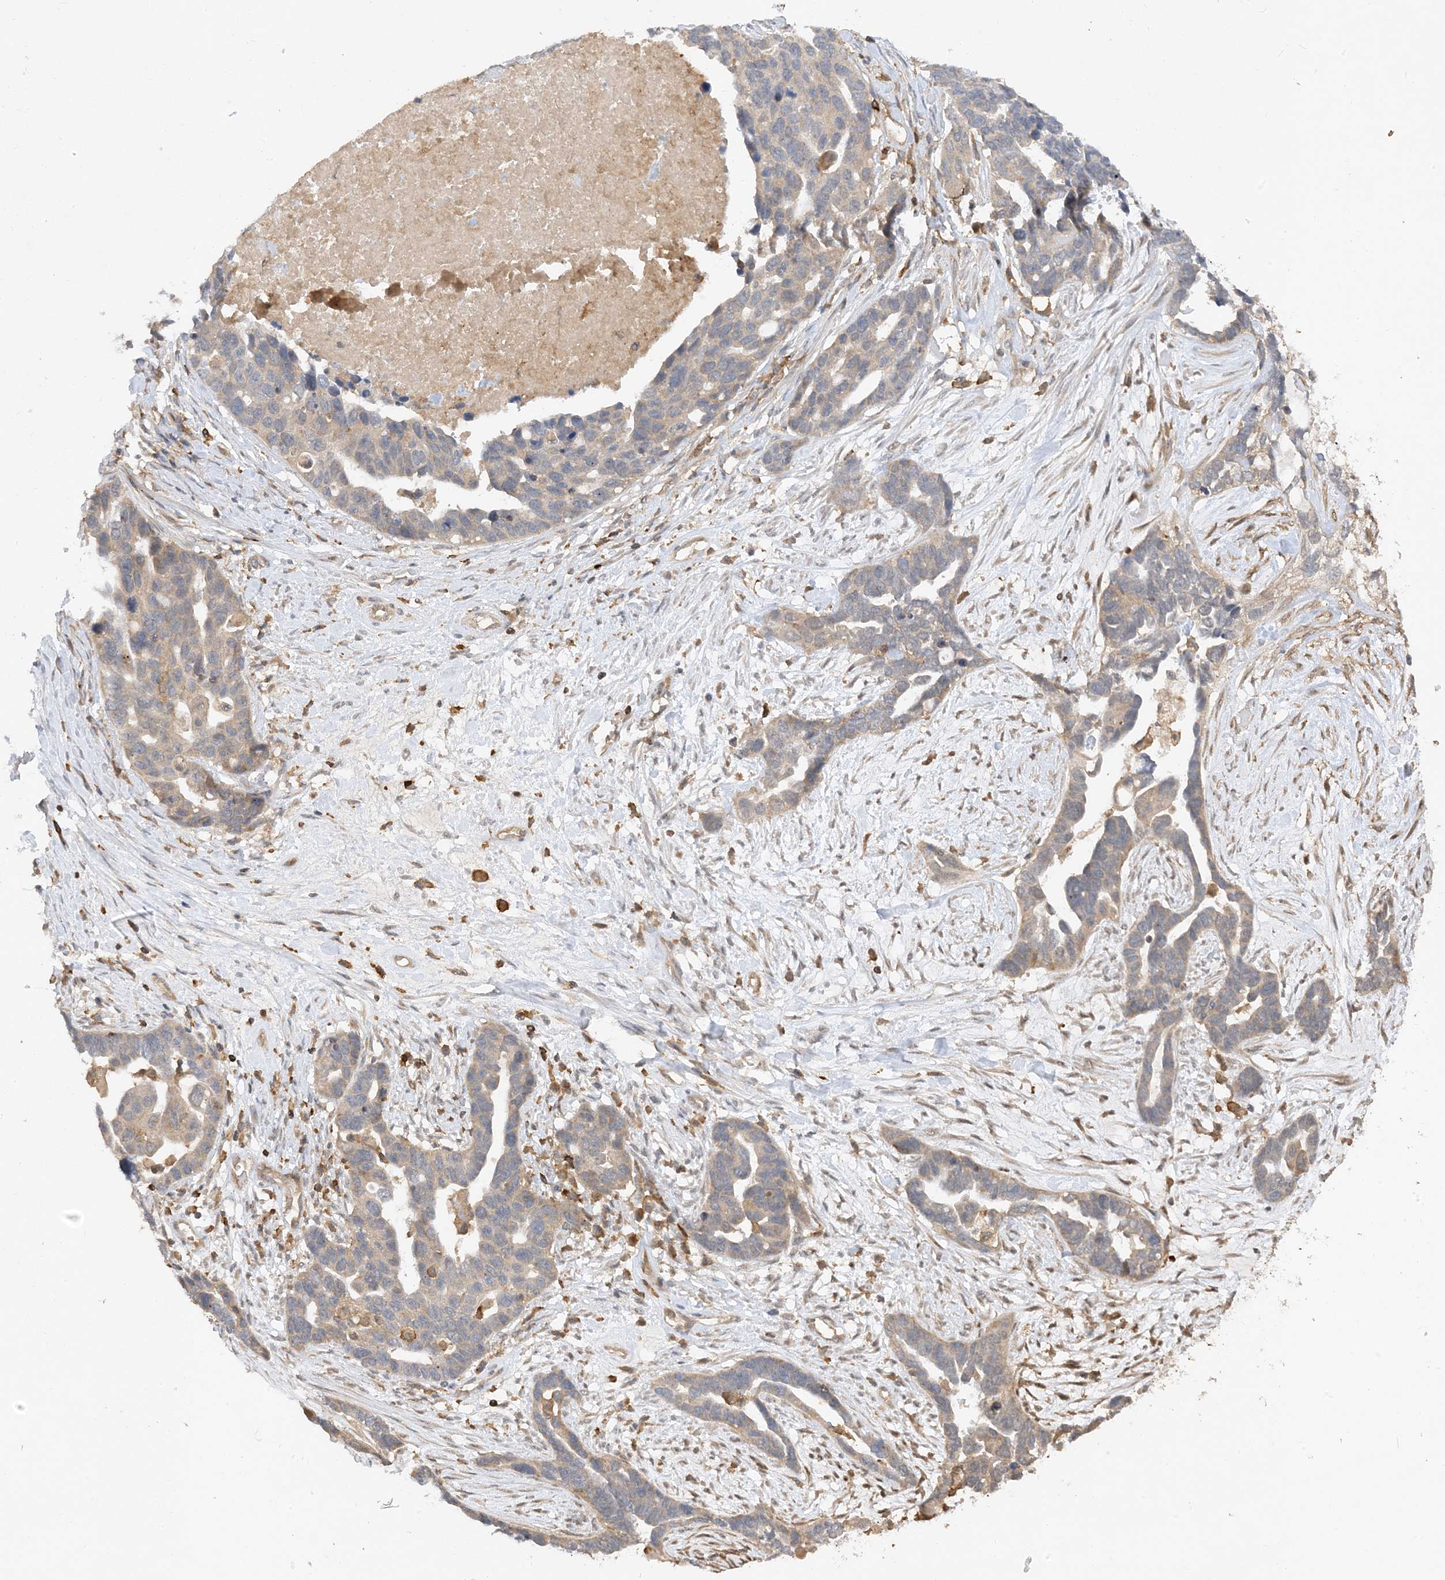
{"staining": {"intensity": "negative", "quantity": "none", "location": "none"}, "tissue": "ovarian cancer", "cell_type": "Tumor cells", "image_type": "cancer", "snomed": [{"axis": "morphology", "description": "Cystadenocarcinoma, serous, NOS"}, {"axis": "topography", "description": "Ovary"}], "caption": "Human ovarian cancer (serous cystadenocarcinoma) stained for a protein using immunohistochemistry (IHC) shows no positivity in tumor cells.", "gene": "PHACTR2", "patient": {"sex": "female", "age": 54}}